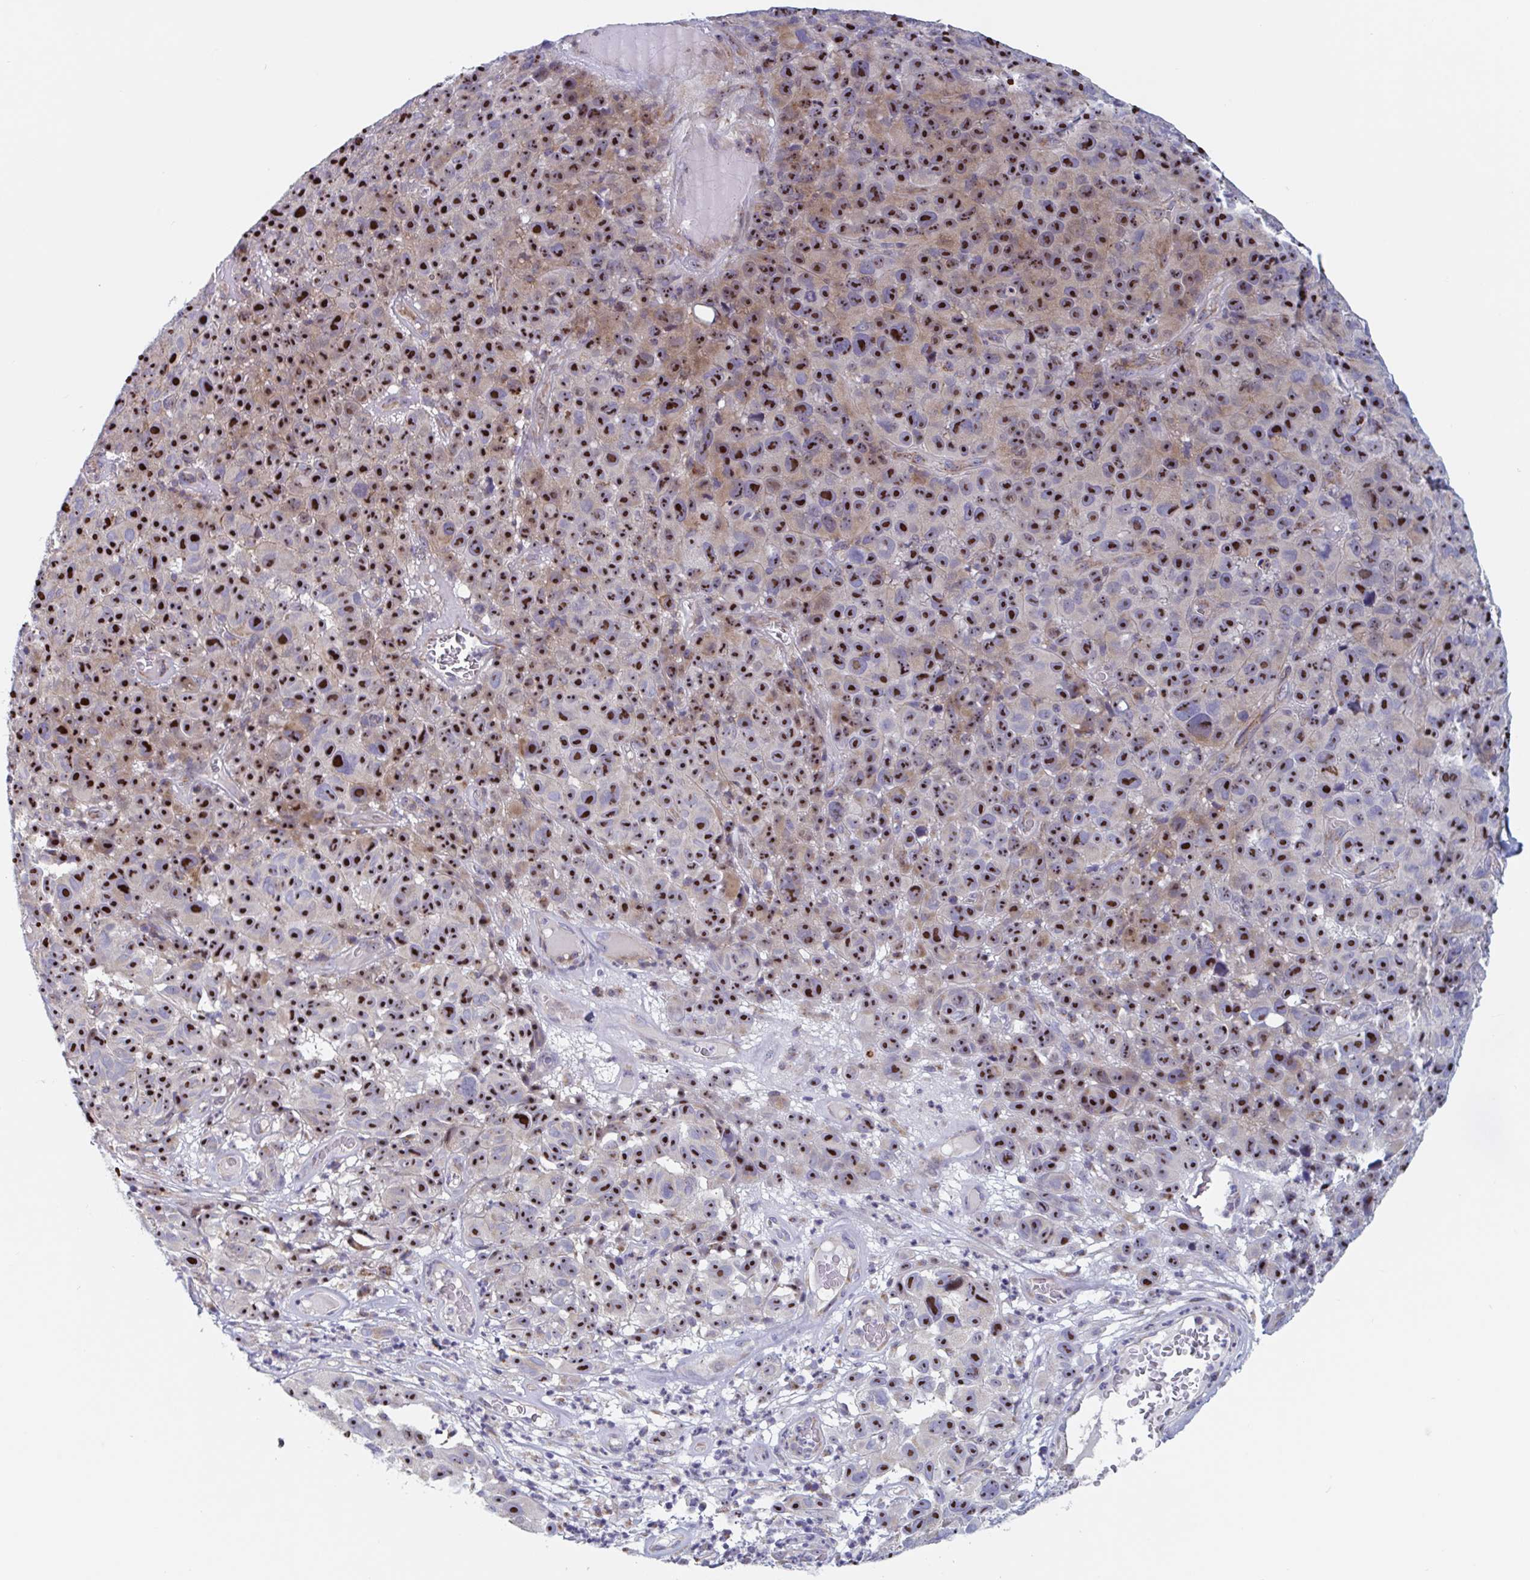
{"staining": {"intensity": "strong", "quantity": ">75%", "location": "cytoplasmic/membranous,nuclear"}, "tissue": "melanoma", "cell_type": "Tumor cells", "image_type": "cancer", "snomed": [{"axis": "morphology", "description": "Malignant melanoma, NOS"}, {"axis": "topography", "description": "Skin"}], "caption": "Malignant melanoma stained for a protein (brown) displays strong cytoplasmic/membranous and nuclear positive positivity in about >75% of tumor cells.", "gene": "MRPL53", "patient": {"sex": "female", "age": 82}}